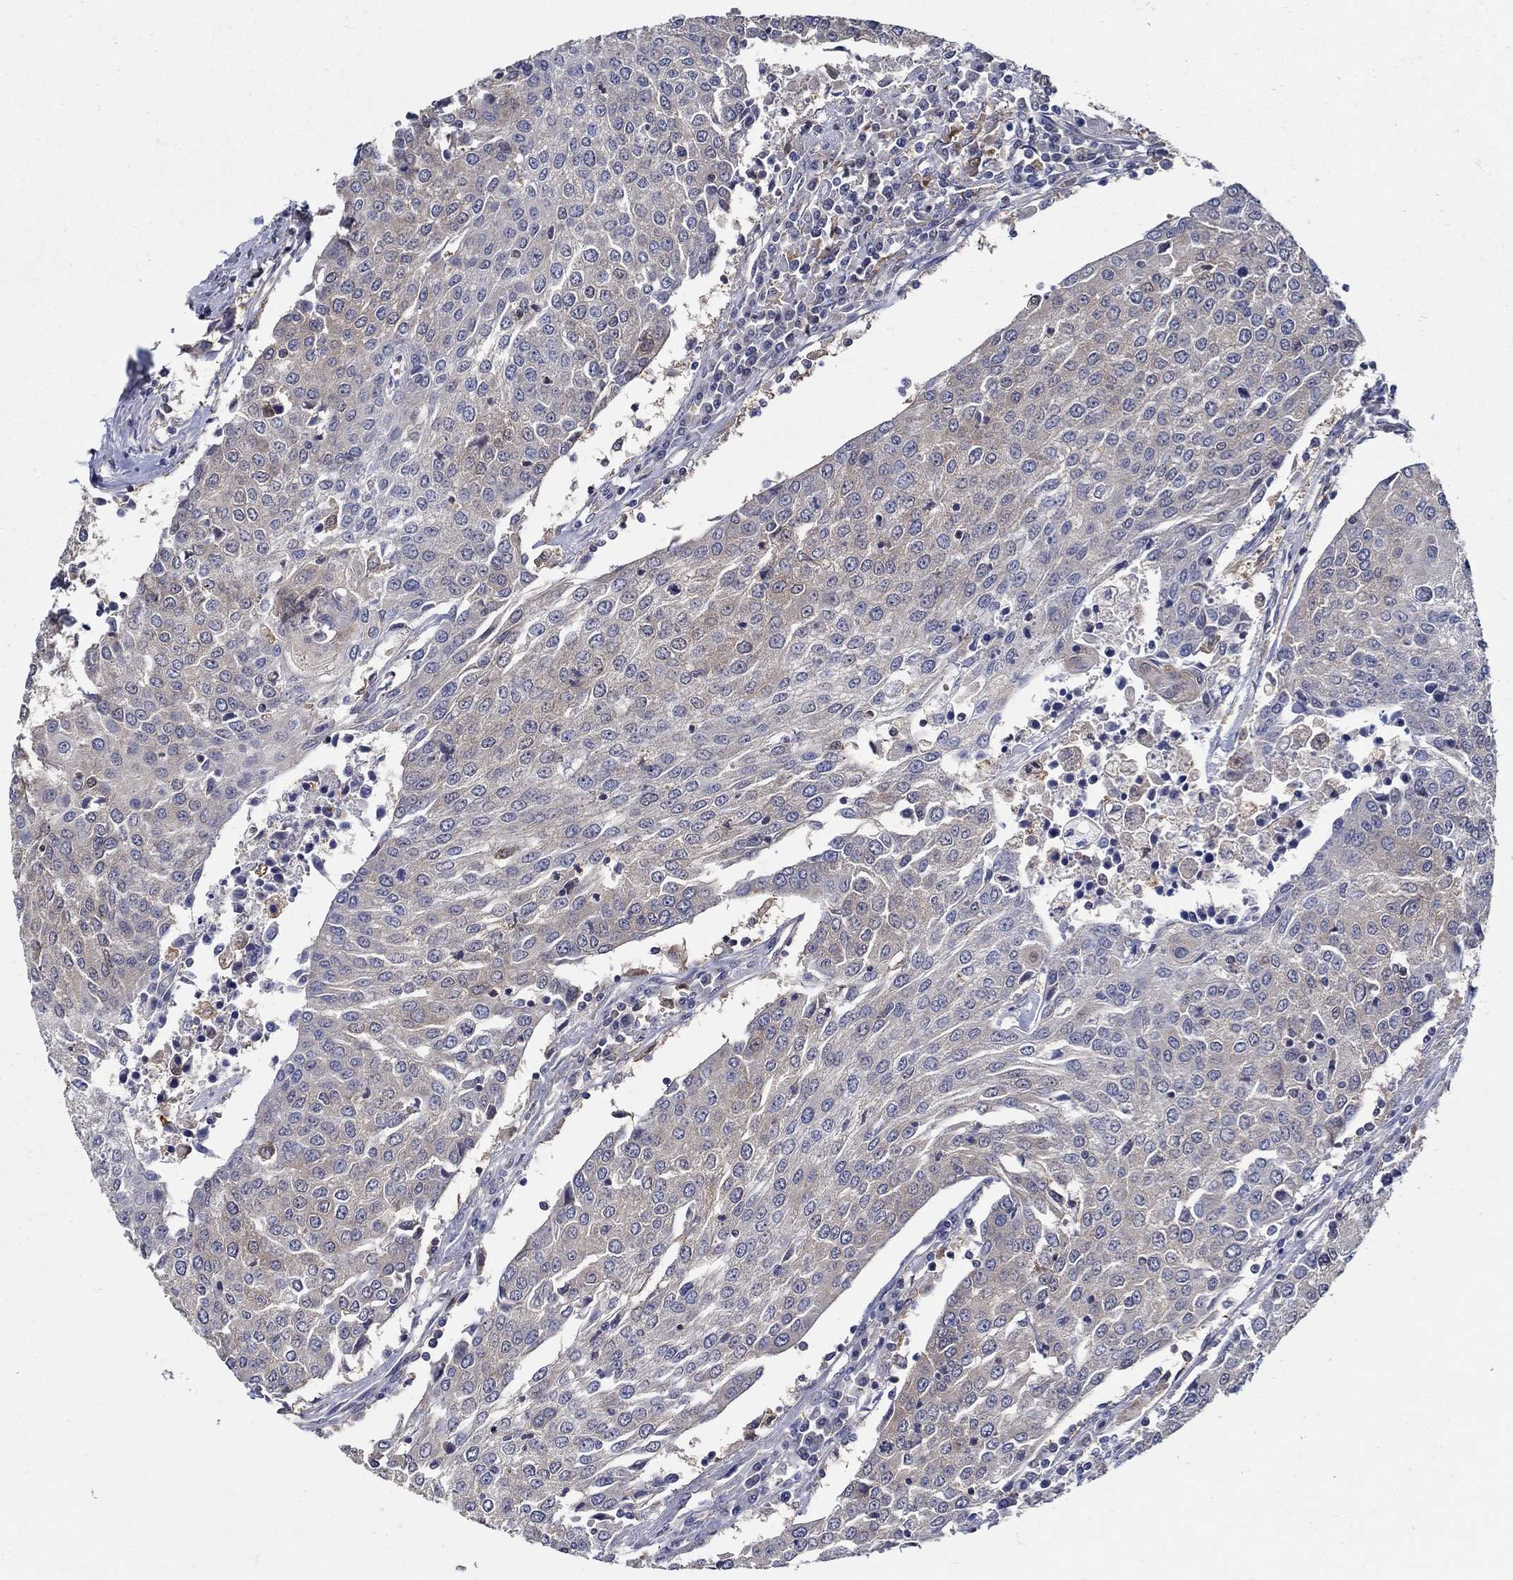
{"staining": {"intensity": "moderate", "quantity": "<25%", "location": "cytoplasmic/membranous"}, "tissue": "urothelial cancer", "cell_type": "Tumor cells", "image_type": "cancer", "snomed": [{"axis": "morphology", "description": "Urothelial carcinoma, High grade"}, {"axis": "topography", "description": "Urinary bladder"}], "caption": "This is an image of immunohistochemistry staining of urothelial cancer, which shows moderate positivity in the cytoplasmic/membranous of tumor cells.", "gene": "MTHFR", "patient": {"sex": "female", "age": 85}}